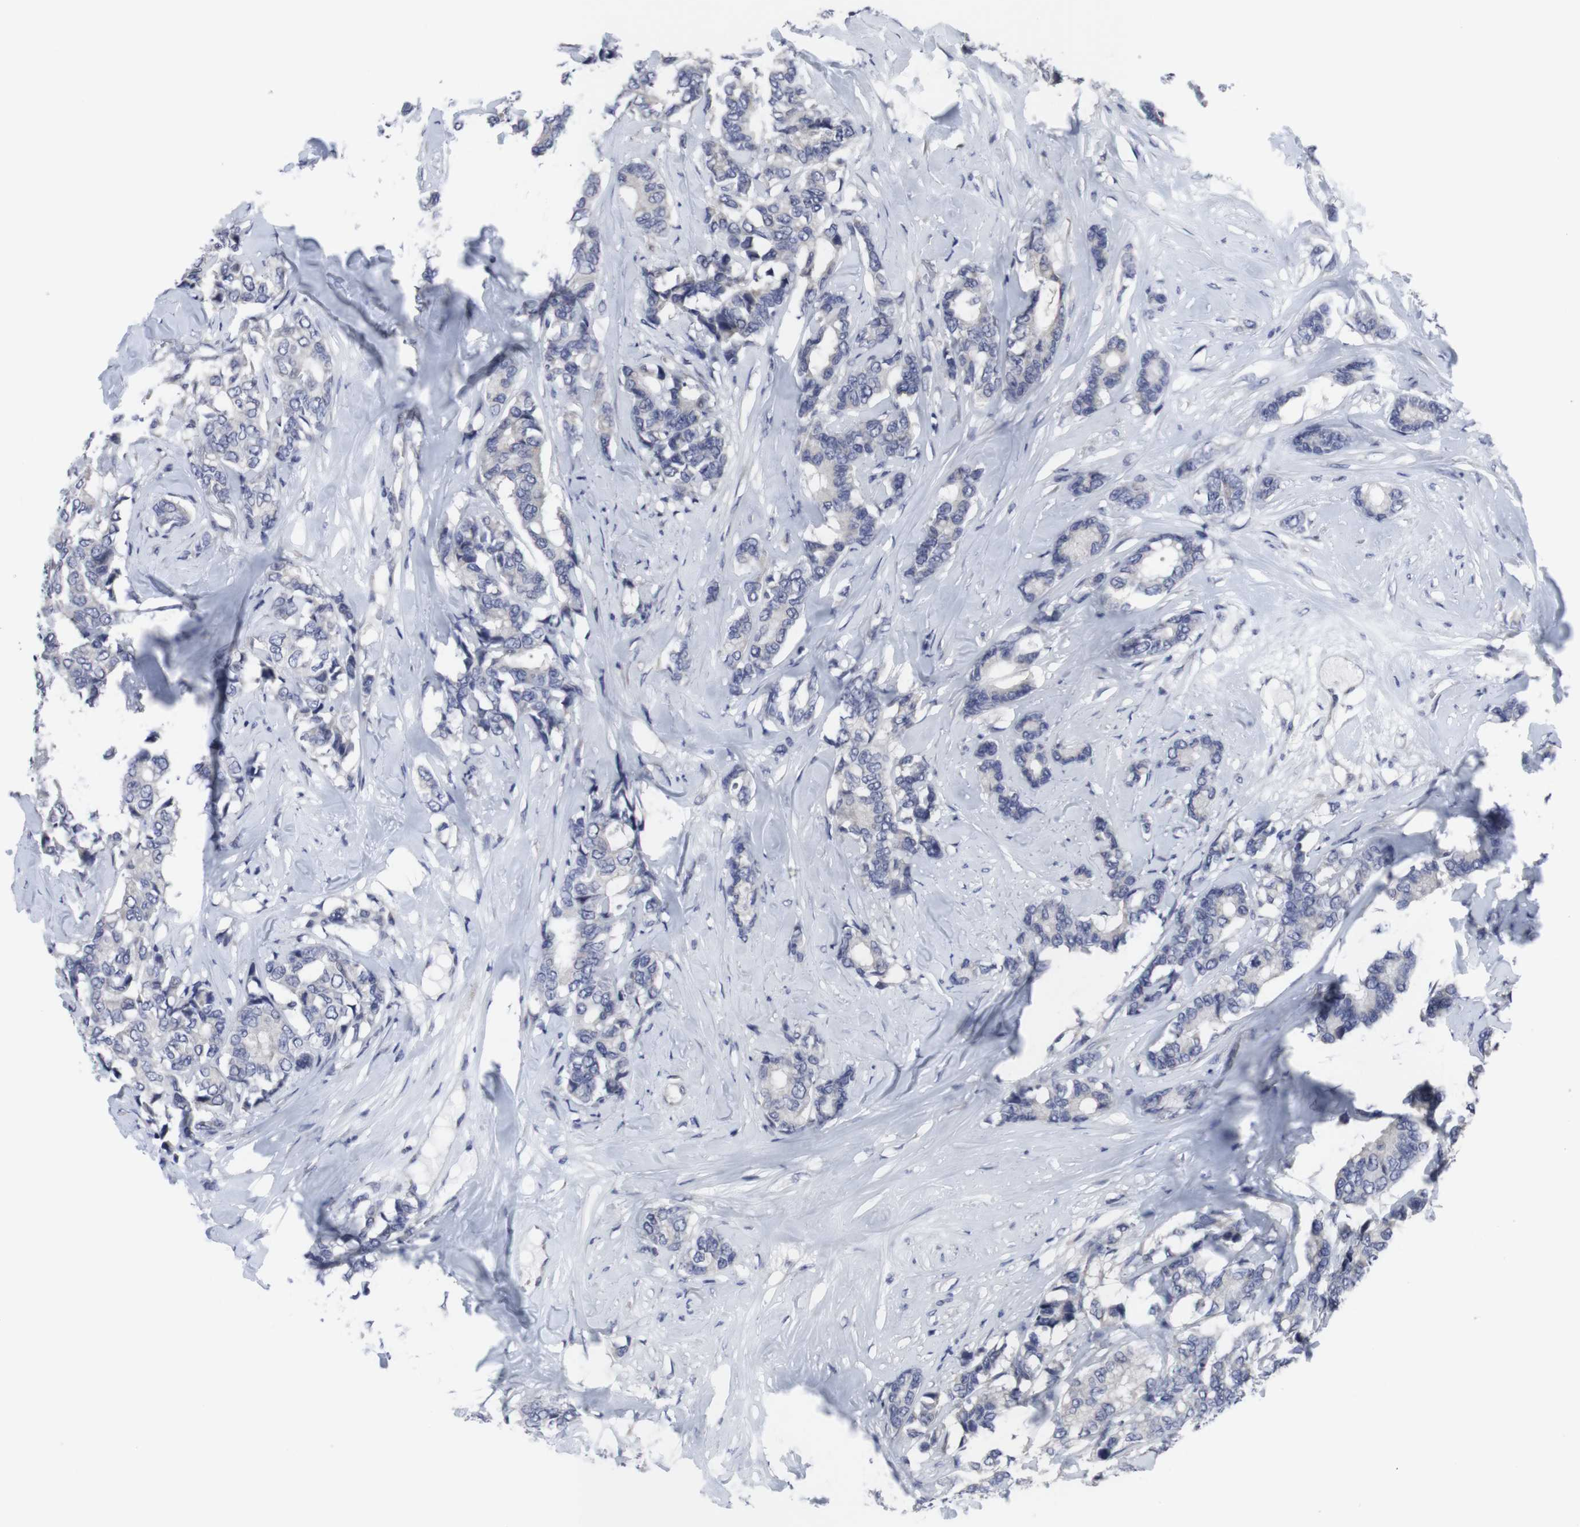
{"staining": {"intensity": "negative", "quantity": "none", "location": "none"}, "tissue": "breast cancer", "cell_type": "Tumor cells", "image_type": "cancer", "snomed": [{"axis": "morphology", "description": "Duct carcinoma"}, {"axis": "topography", "description": "Breast"}], "caption": "Micrograph shows no protein expression in tumor cells of breast cancer tissue.", "gene": "SNCG", "patient": {"sex": "female", "age": 87}}